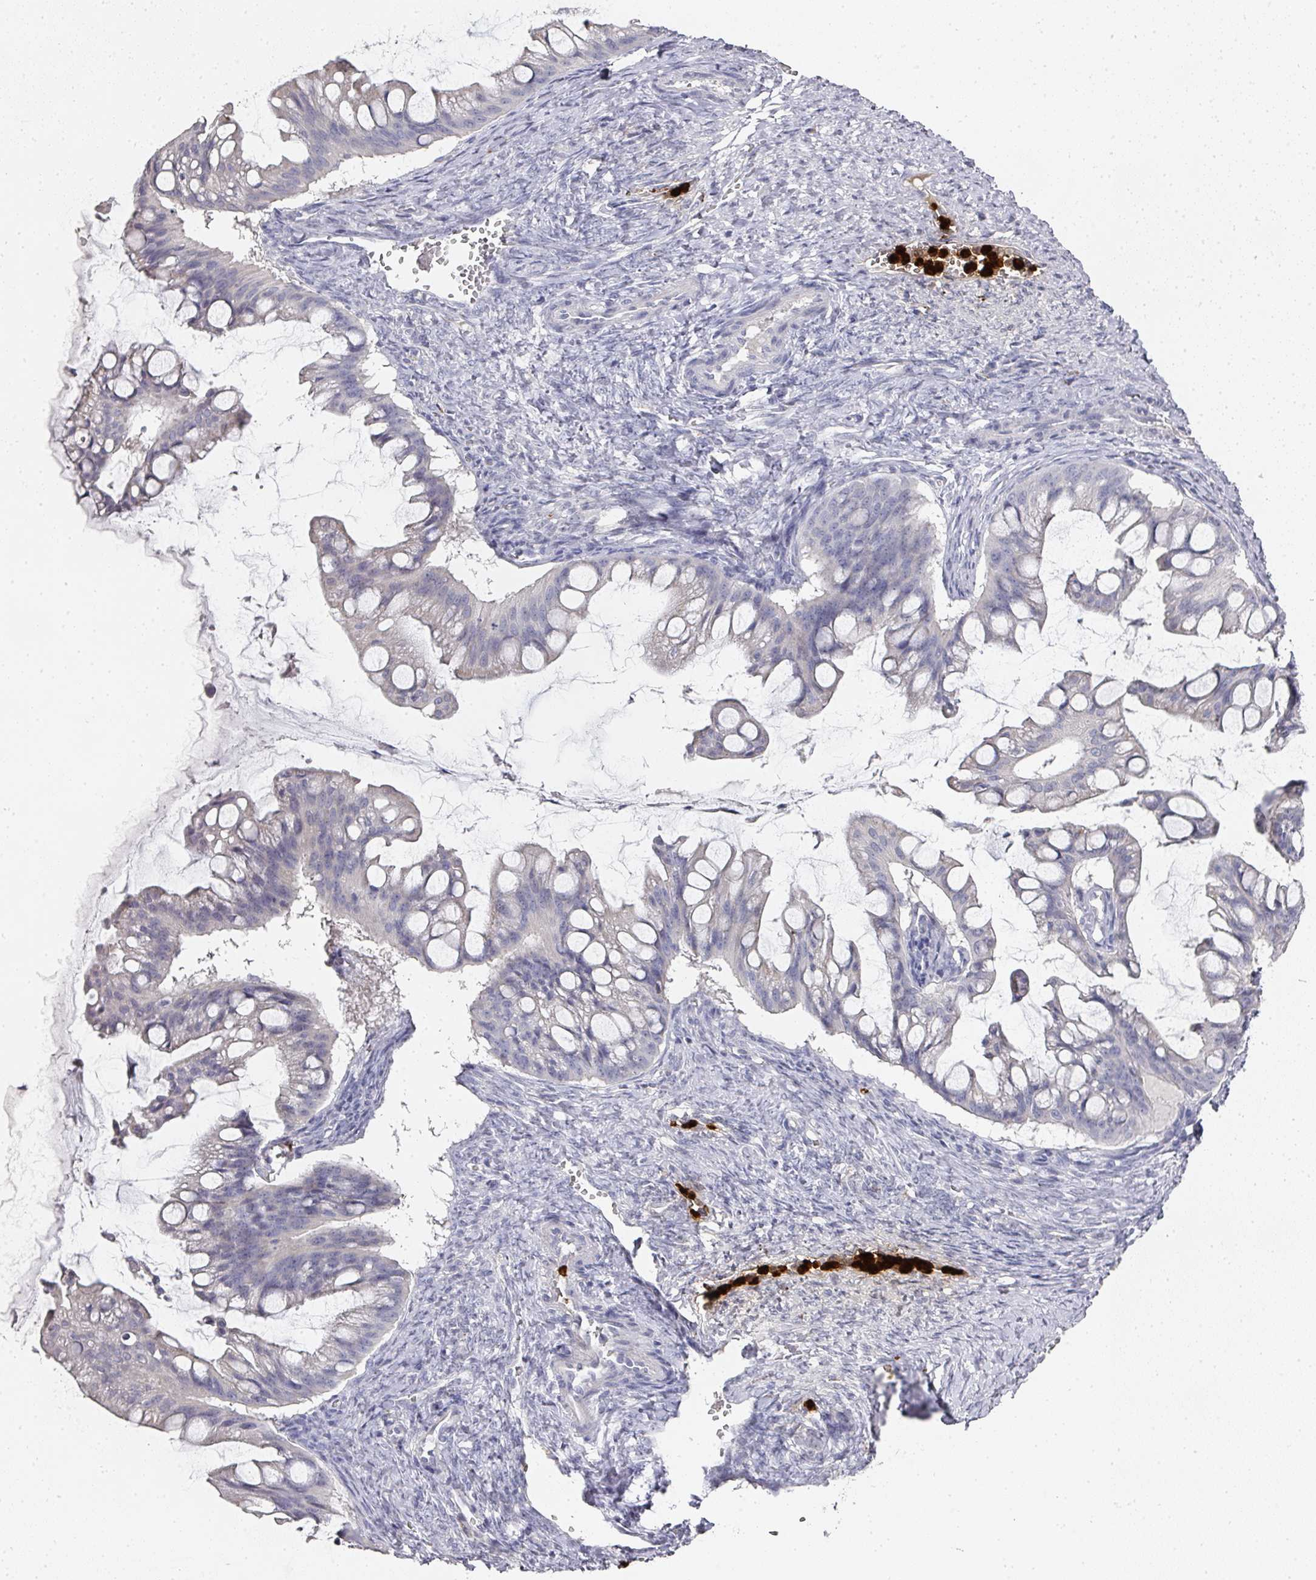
{"staining": {"intensity": "negative", "quantity": "none", "location": "none"}, "tissue": "ovarian cancer", "cell_type": "Tumor cells", "image_type": "cancer", "snomed": [{"axis": "morphology", "description": "Cystadenocarcinoma, mucinous, NOS"}, {"axis": "topography", "description": "Ovary"}], "caption": "IHC of human ovarian cancer demonstrates no positivity in tumor cells.", "gene": "CAMP", "patient": {"sex": "female", "age": 73}}